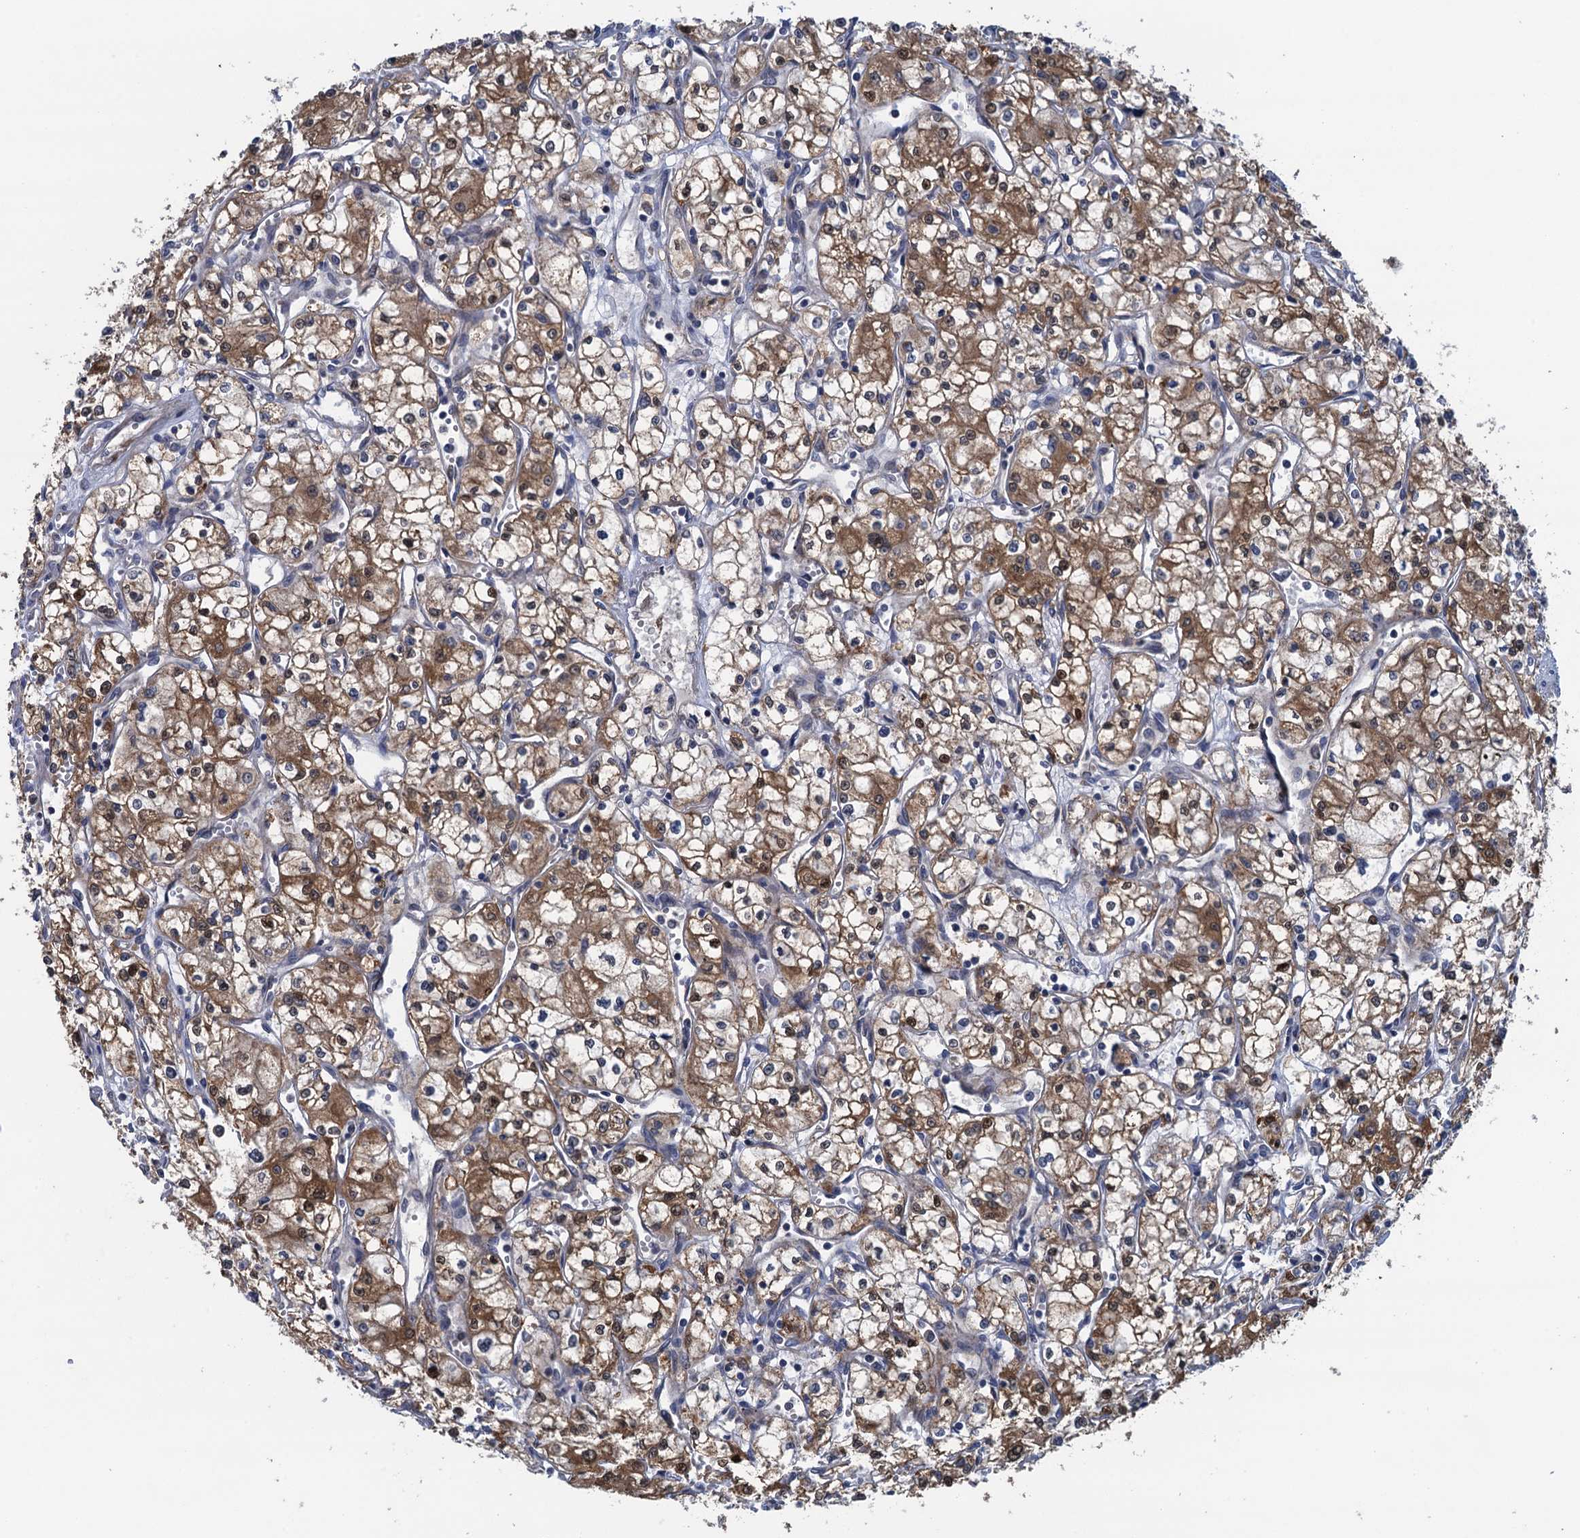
{"staining": {"intensity": "moderate", "quantity": ">75%", "location": "cytoplasmic/membranous,nuclear"}, "tissue": "renal cancer", "cell_type": "Tumor cells", "image_type": "cancer", "snomed": [{"axis": "morphology", "description": "Adenocarcinoma, NOS"}, {"axis": "topography", "description": "Kidney"}], "caption": "IHC staining of renal cancer (adenocarcinoma), which displays medium levels of moderate cytoplasmic/membranous and nuclear staining in about >75% of tumor cells indicating moderate cytoplasmic/membranous and nuclear protein positivity. The staining was performed using DAB (brown) for protein detection and nuclei were counterstained in hematoxylin (blue).", "gene": "CNTN5", "patient": {"sex": "male", "age": 59}}